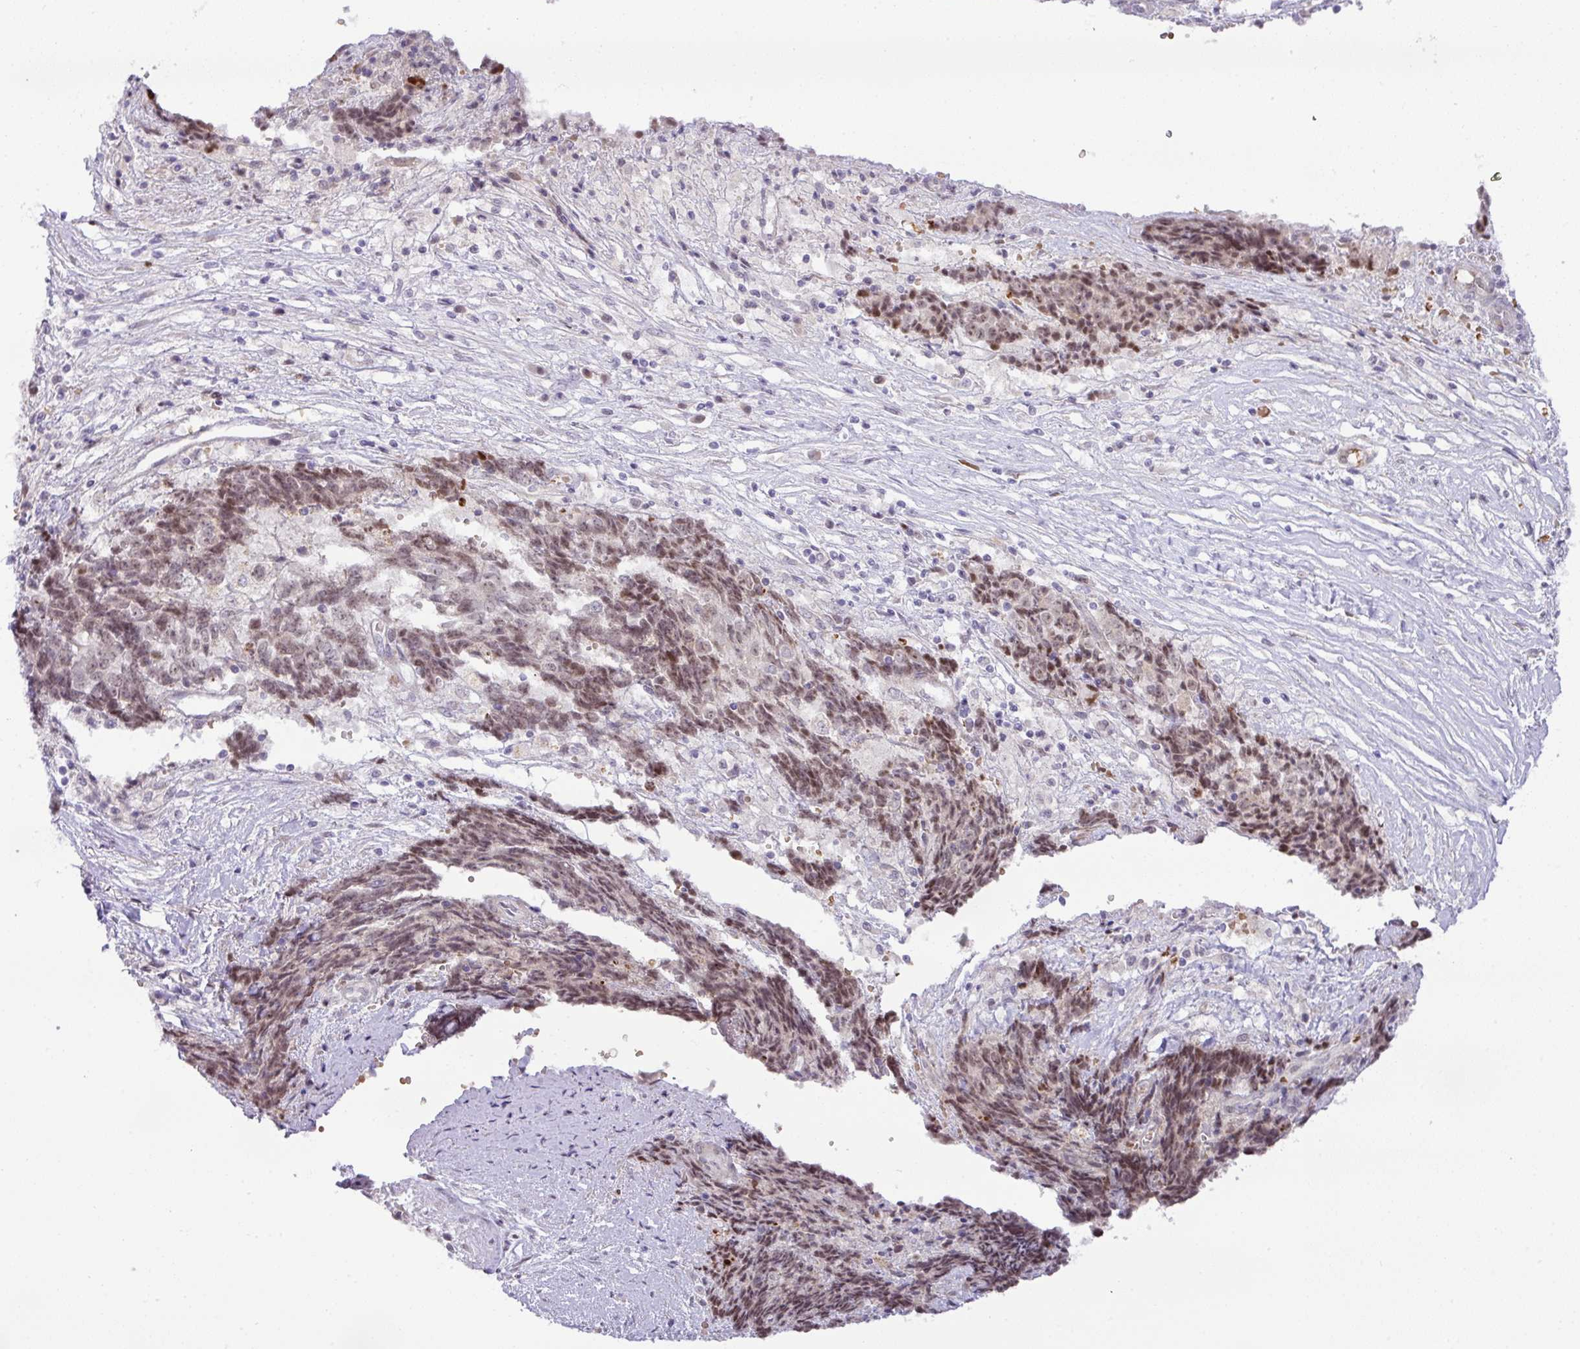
{"staining": {"intensity": "moderate", "quantity": ">75%", "location": "nuclear"}, "tissue": "ovarian cancer", "cell_type": "Tumor cells", "image_type": "cancer", "snomed": [{"axis": "morphology", "description": "Carcinoma, endometroid"}, {"axis": "topography", "description": "Ovary"}], "caption": "A medium amount of moderate nuclear staining is identified in about >75% of tumor cells in endometroid carcinoma (ovarian) tissue.", "gene": "PARP2", "patient": {"sex": "female", "age": 42}}